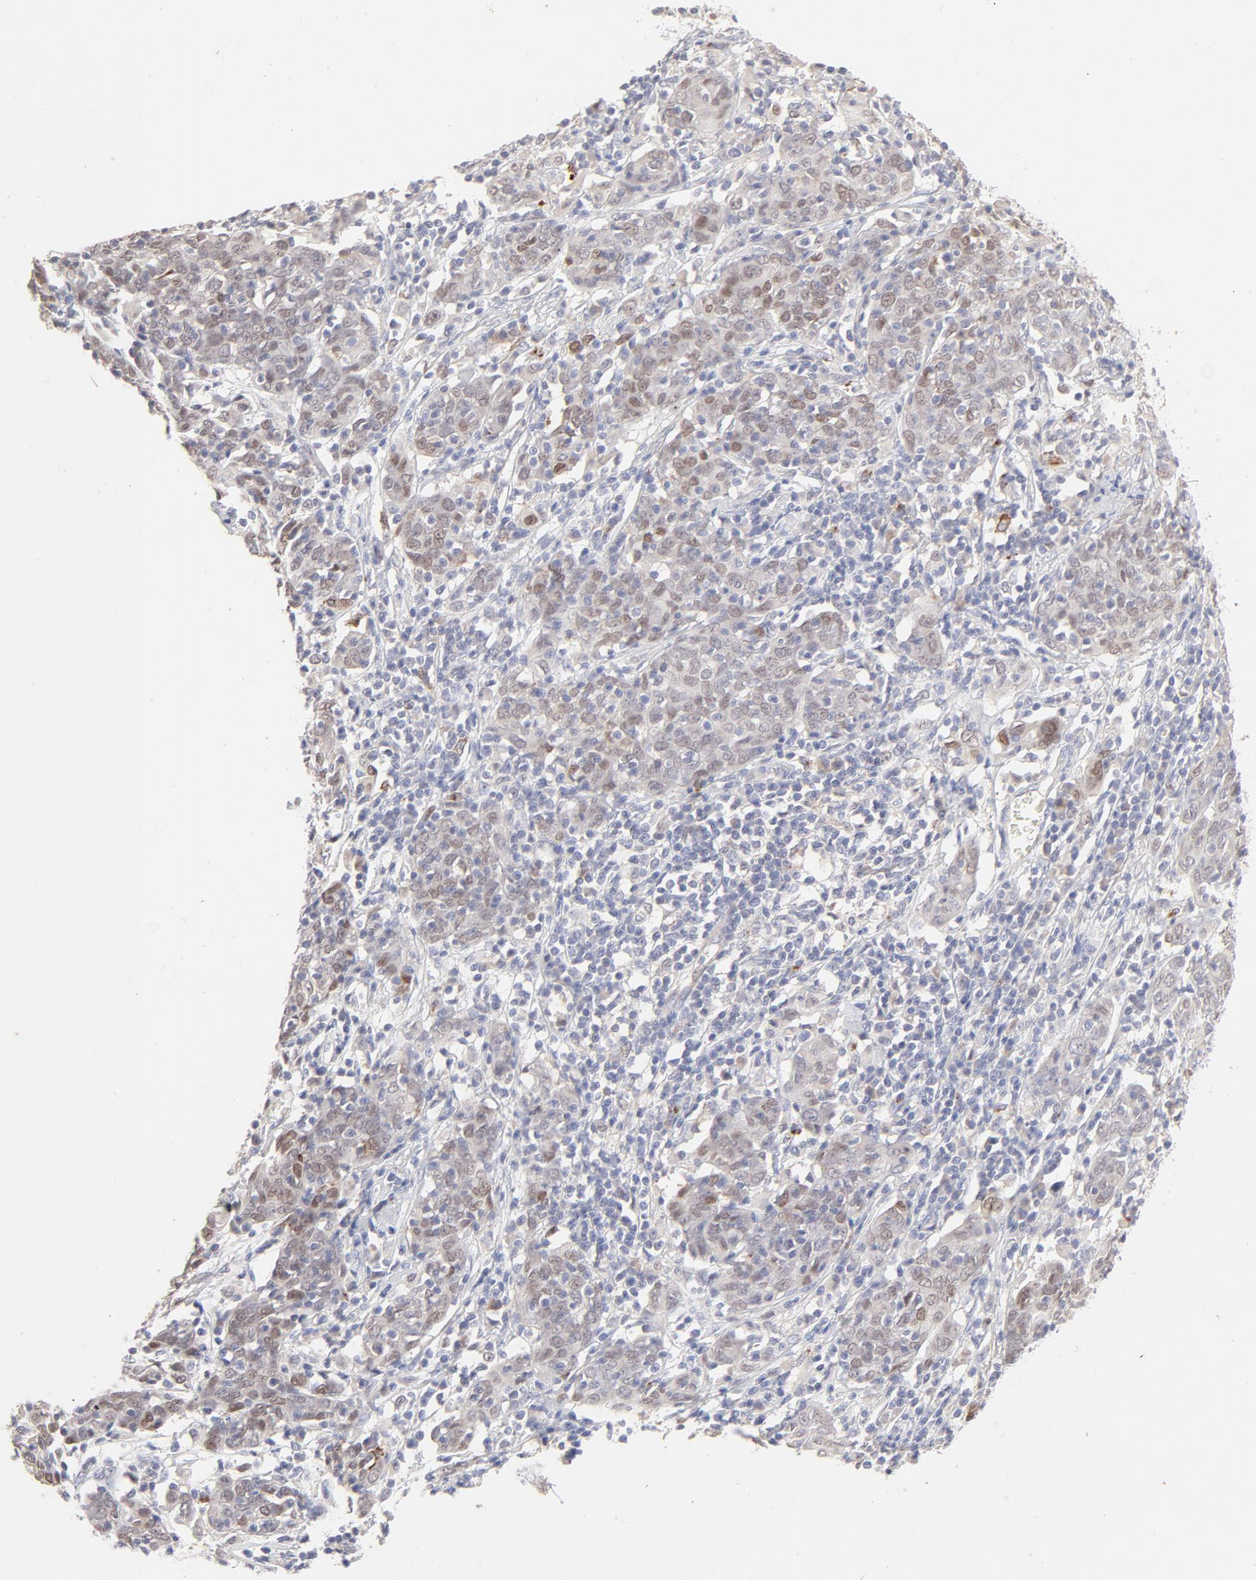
{"staining": {"intensity": "moderate", "quantity": "25%-75%", "location": "nuclear"}, "tissue": "cervical cancer", "cell_type": "Tumor cells", "image_type": "cancer", "snomed": [{"axis": "morphology", "description": "Normal tissue, NOS"}, {"axis": "morphology", "description": "Squamous cell carcinoma, NOS"}, {"axis": "topography", "description": "Cervix"}], "caption": "Human cervical cancer stained for a protein (brown) reveals moderate nuclear positive expression in approximately 25%-75% of tumor cells.", "gene": "ELF3", "patient": {"sex": "female", "age": 67}}